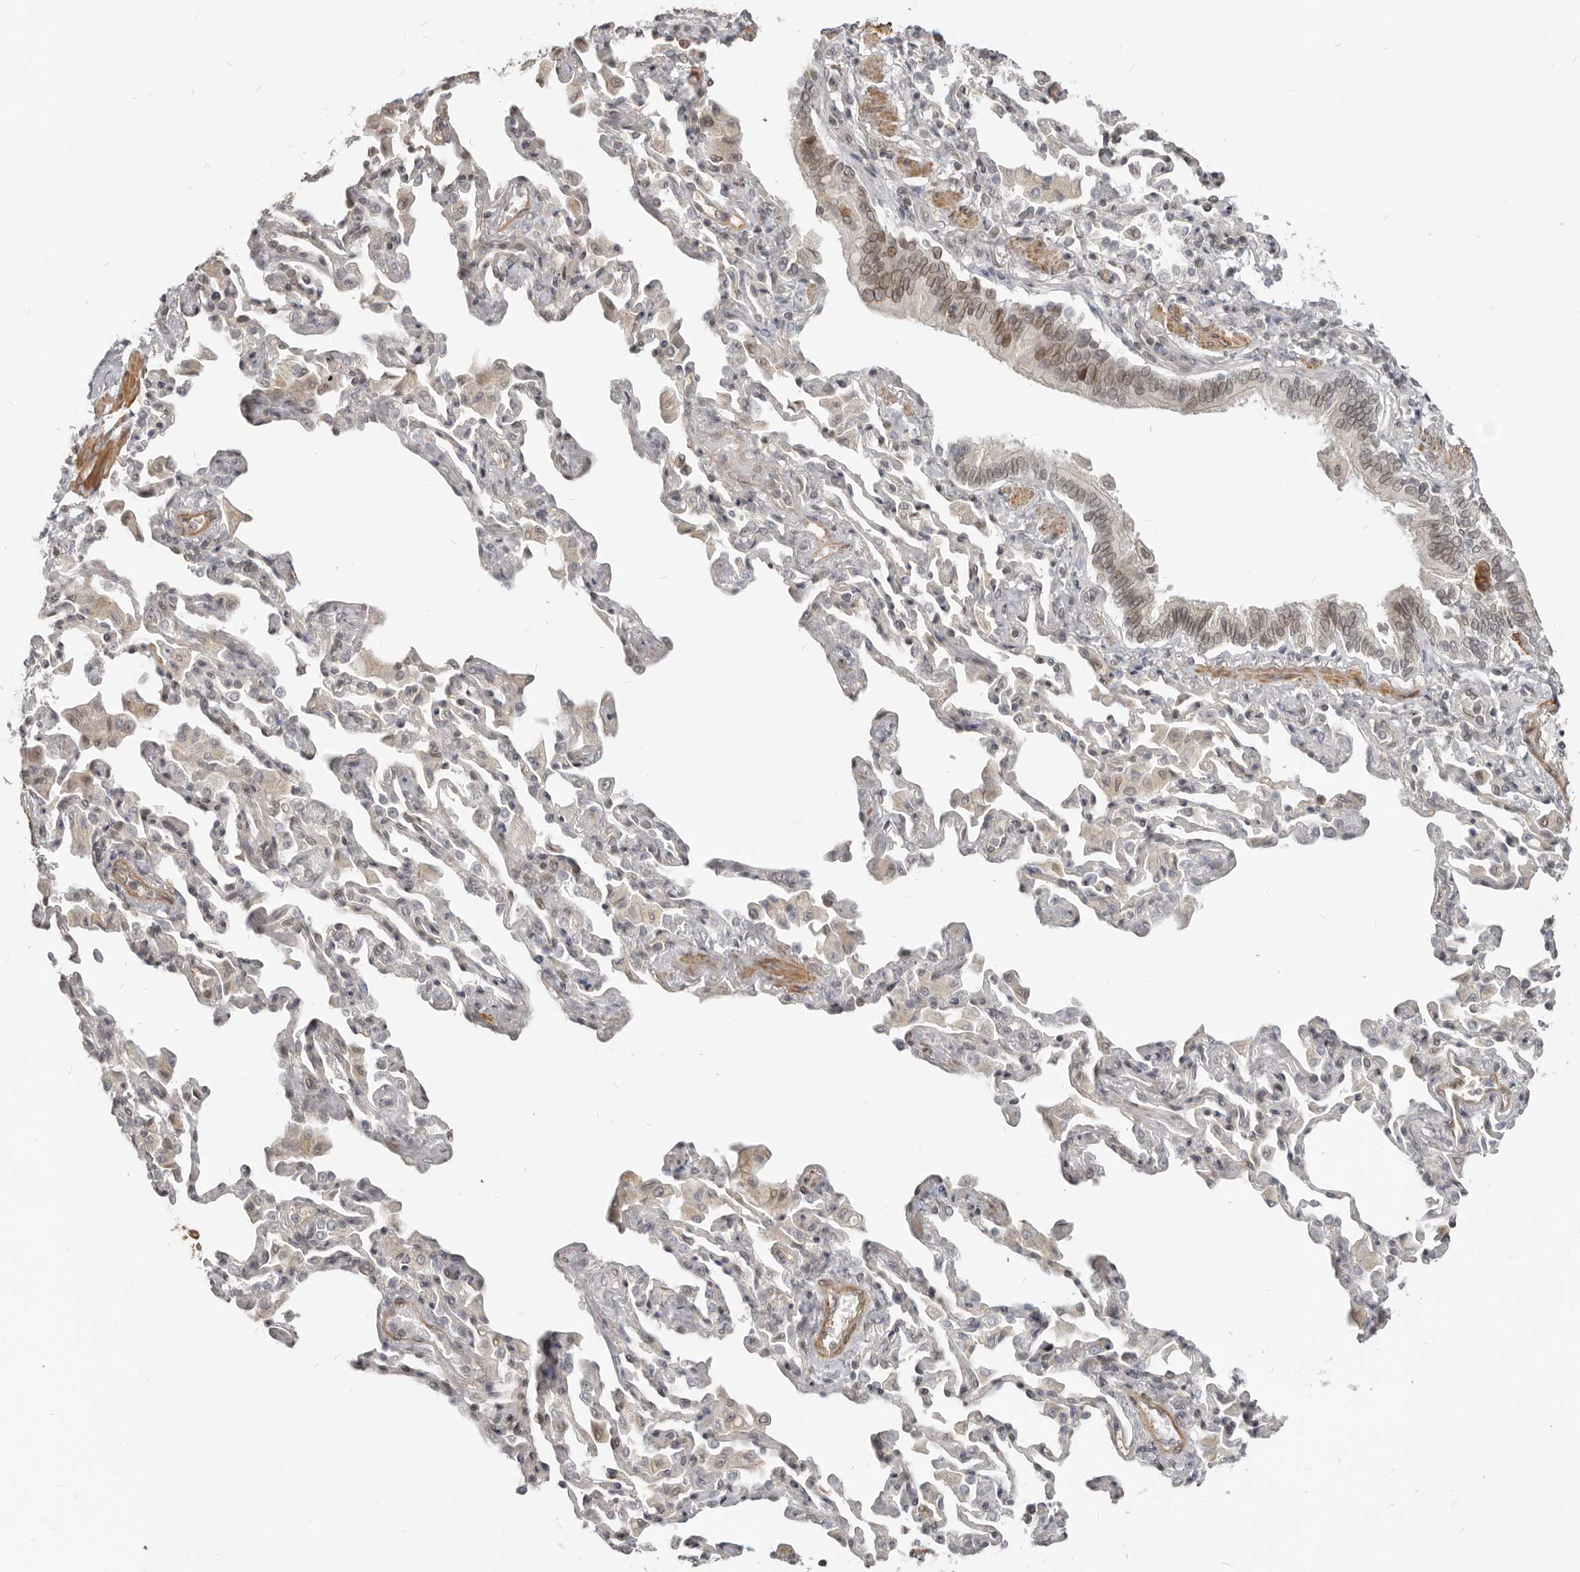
{"staining": {"intensity": "weak", "quantity": "25%-75%", "location": "cytoplasmic/membranous,nuclear"}, "tissue": "bronchus", "cell_type": "Respiratory epithelial cells", "image_type": "normal", "snomed": [{"axis": "morphology", "description": "Normal tissue, NOS"}, {"axis": "morphology", "description": "Inflammation, NOS"}, {"axis": "topography", "description": "Bronchus"}, {"axis": "topography", "description": "Lung"}], "caption": "About 25%-75% of respiratory epithelial cells in unremarkable human bronchus demonstrate weak cytoplasmic/membranous,nuclear protein positivity as visualized by brown immunohistochemical staining.", "gene": "NUP153", "patient": {"sex": "female", "age": 46}}